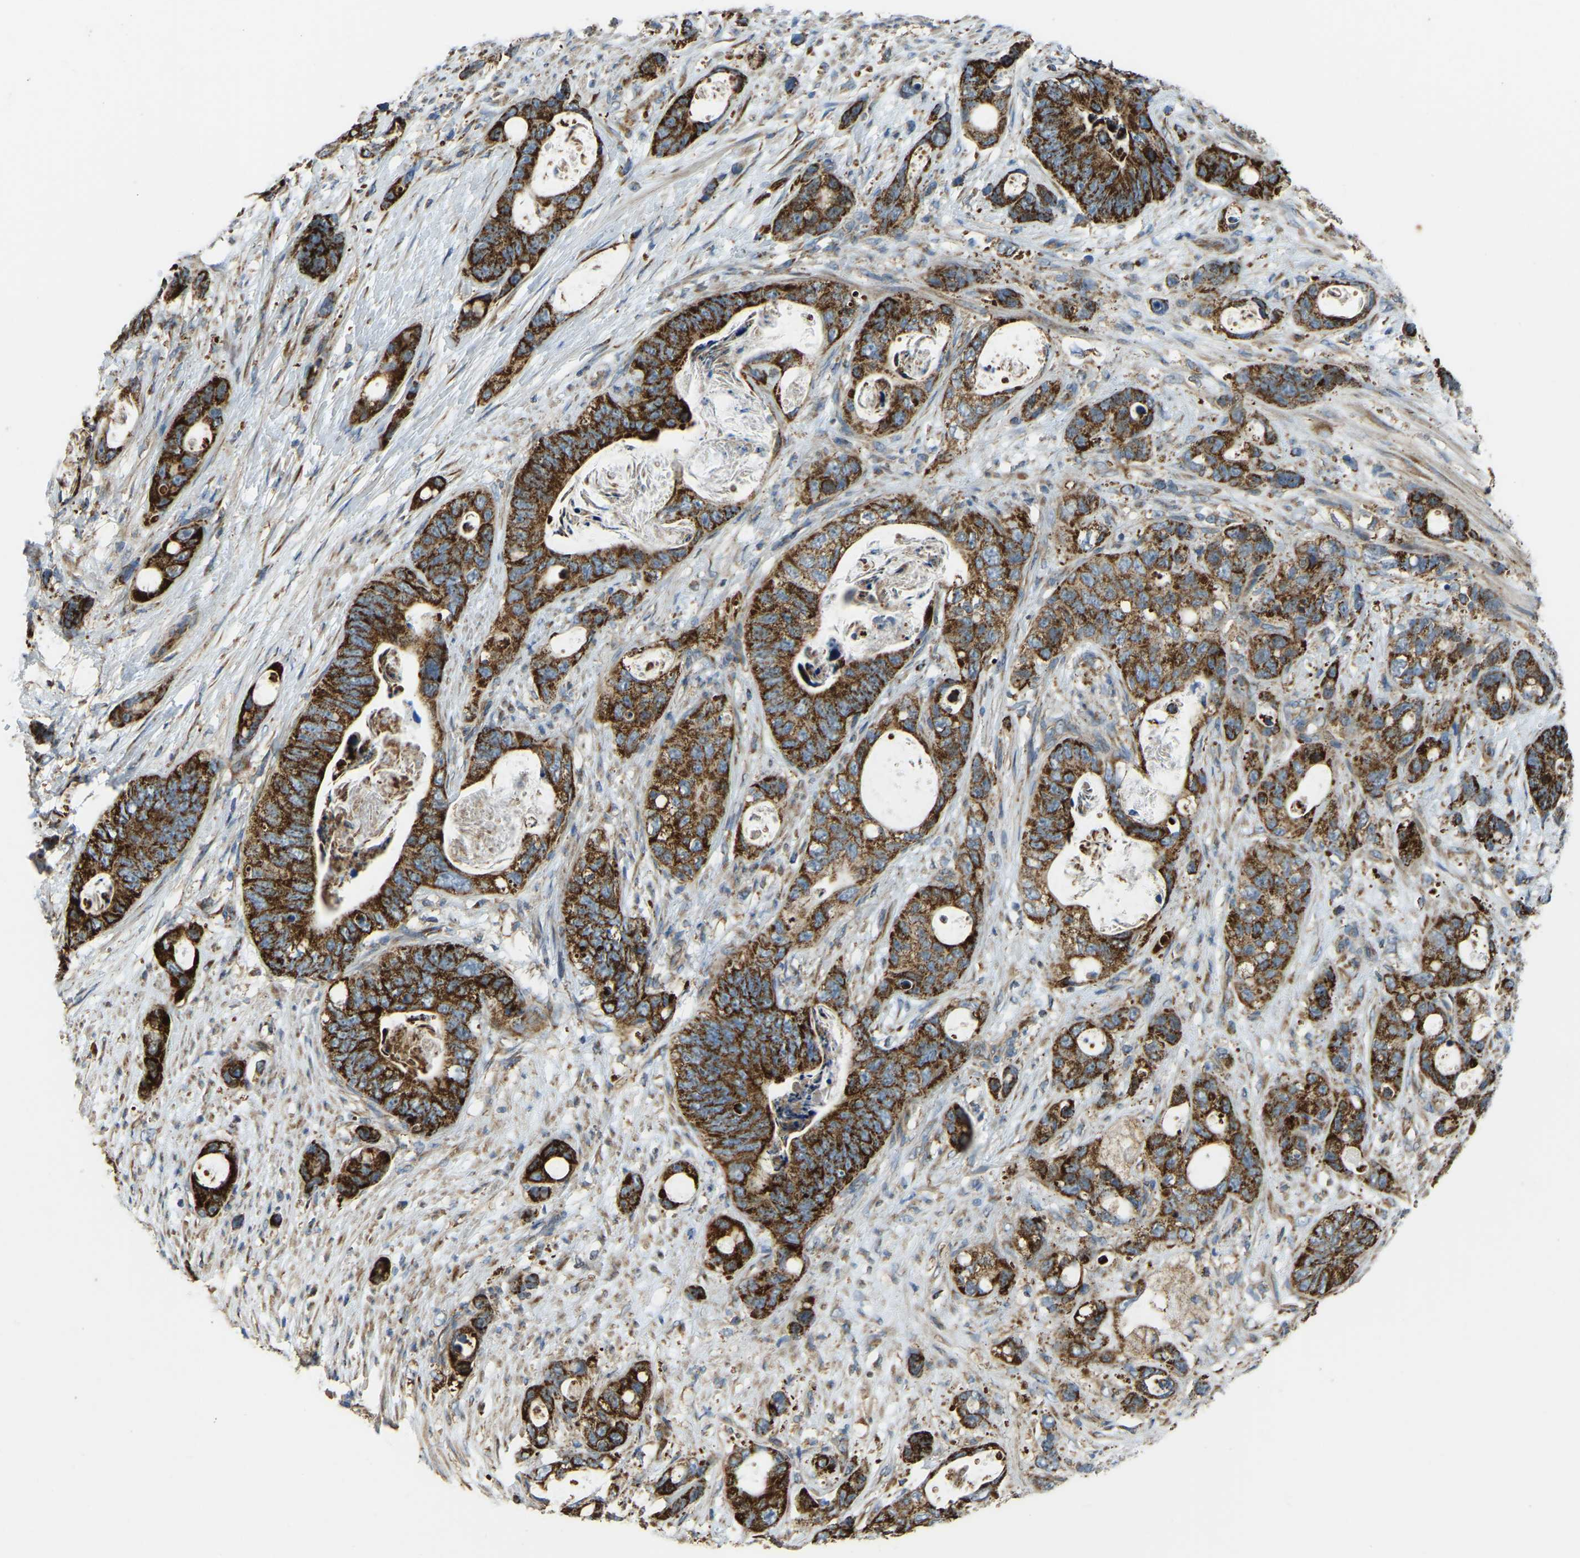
{"staining": {"intensity": "strong", "quantity": ">75%", "location": "cytoplasmic/membranous"}, "tissue": "stomach cancer", "cell_type": "Tumor cells", "image_type": "cancer", "snomed": [{"axis": "morphology", "description": "Normal tissue, NOS"}, {"axis": "morphology", "description": "Adenocarcinoma, NOS"}, {"axis": "topography", "description": "Stomach"}], "caption": "Immunohistochemistry staining of stomach adenocarcinoma, which exhibits high levels of strong cytoplasmic/membranous staining in about >75% of tumor cells indicating strong cytoplasmic/membranous protein staining. The staining was performed using DAB (brown) for protein detection and nuclei were counterstained in hematoxylin (blue).", "gene": "PSMD7", "patient": {"sex": "female", "age": 89}}